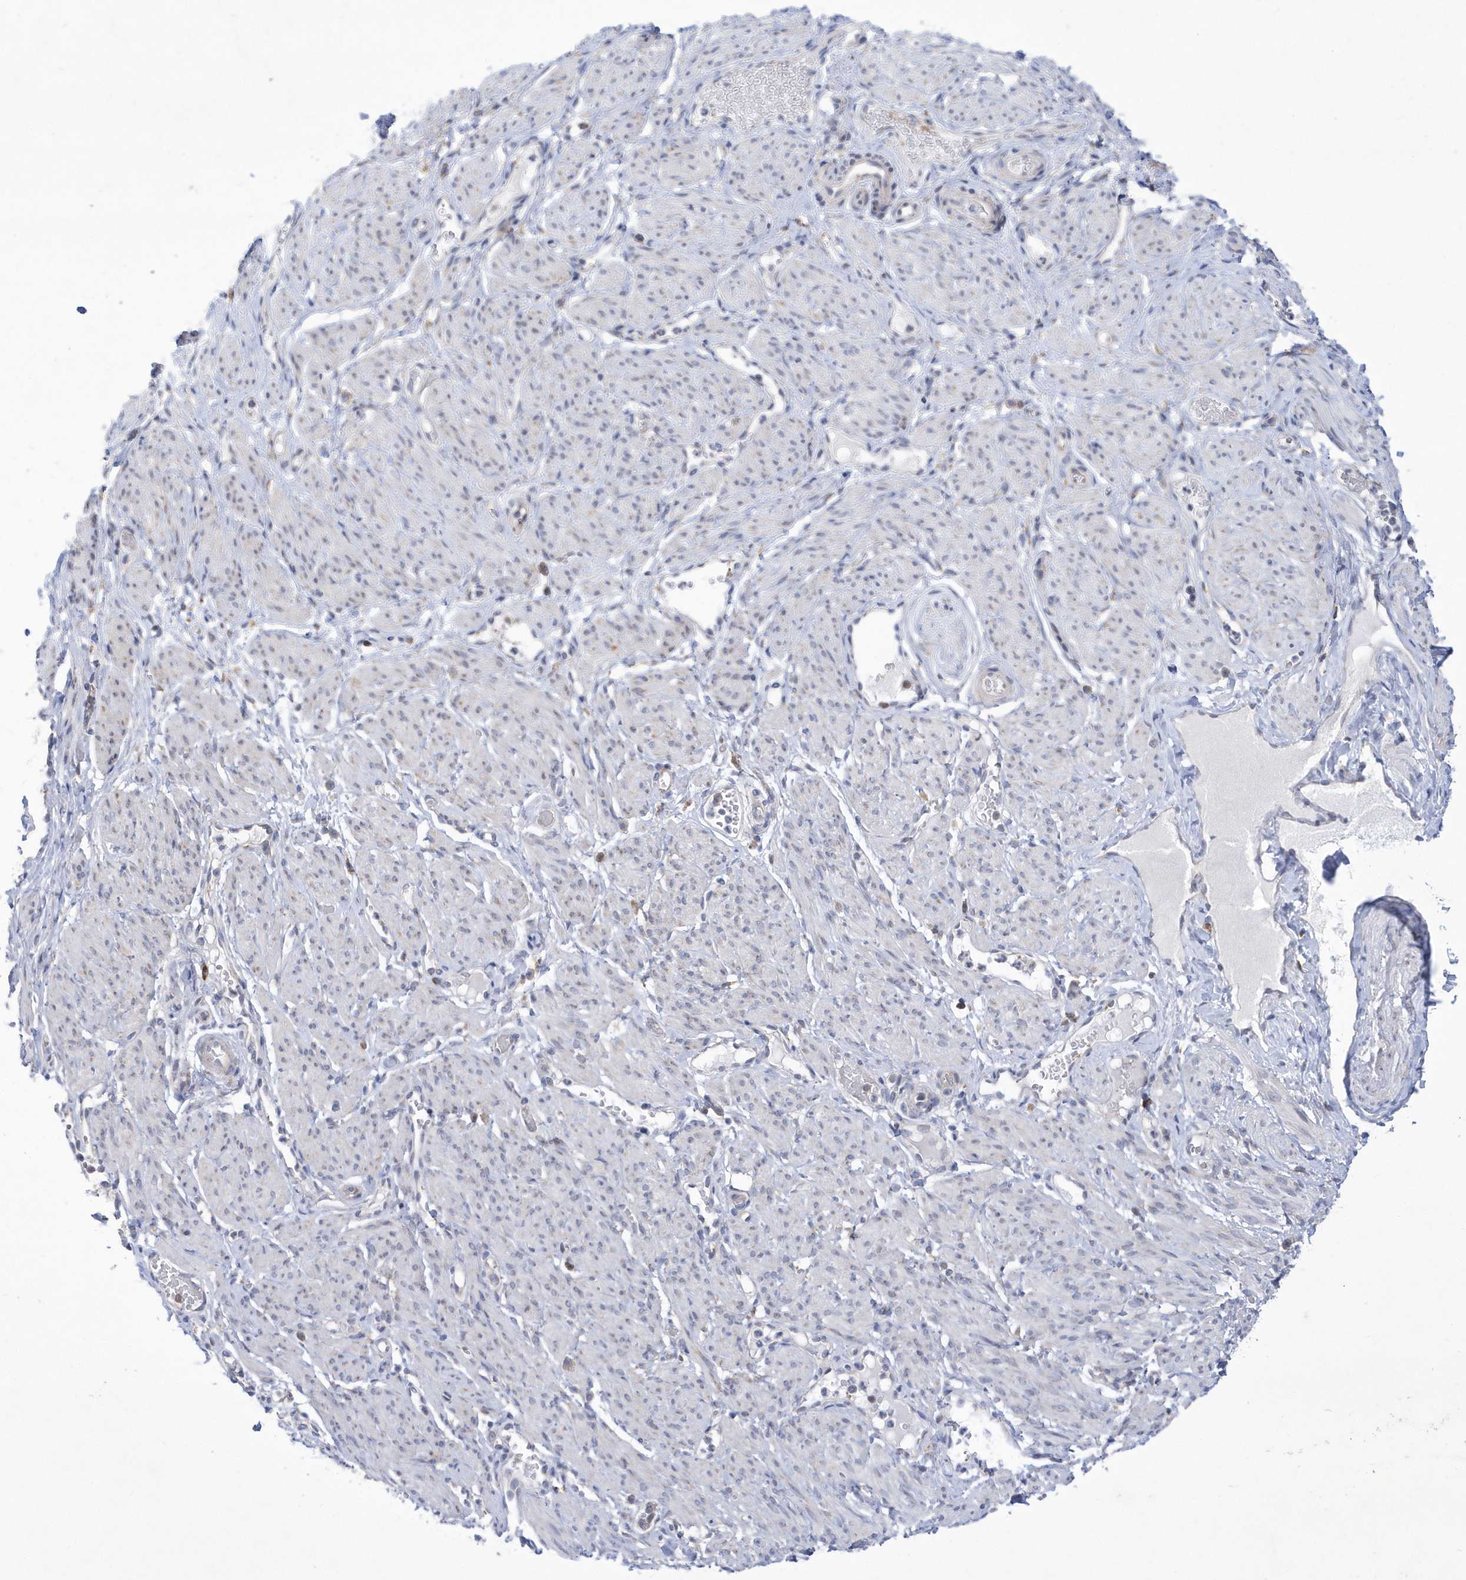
{"staining": {"intensity": "negative", "quantity": "none", "location": "none"}, "tissue": "adipose tissue", "cell_type": "Adipocytes", "image_type": "normal", "snomed": [{"axis": "morphology", "description": "Normal tissue, NOS"}, {"axis": "topography", "description": "Smooth muscle"}, {"axis": "topography", "description": "Peripheral nerve tissue"}], "caption": "The image demonstrates no staining of adipocytes in normal adipose tissue.", "gene": "MED31", "patient": {"sex": "female", "age": 39}}